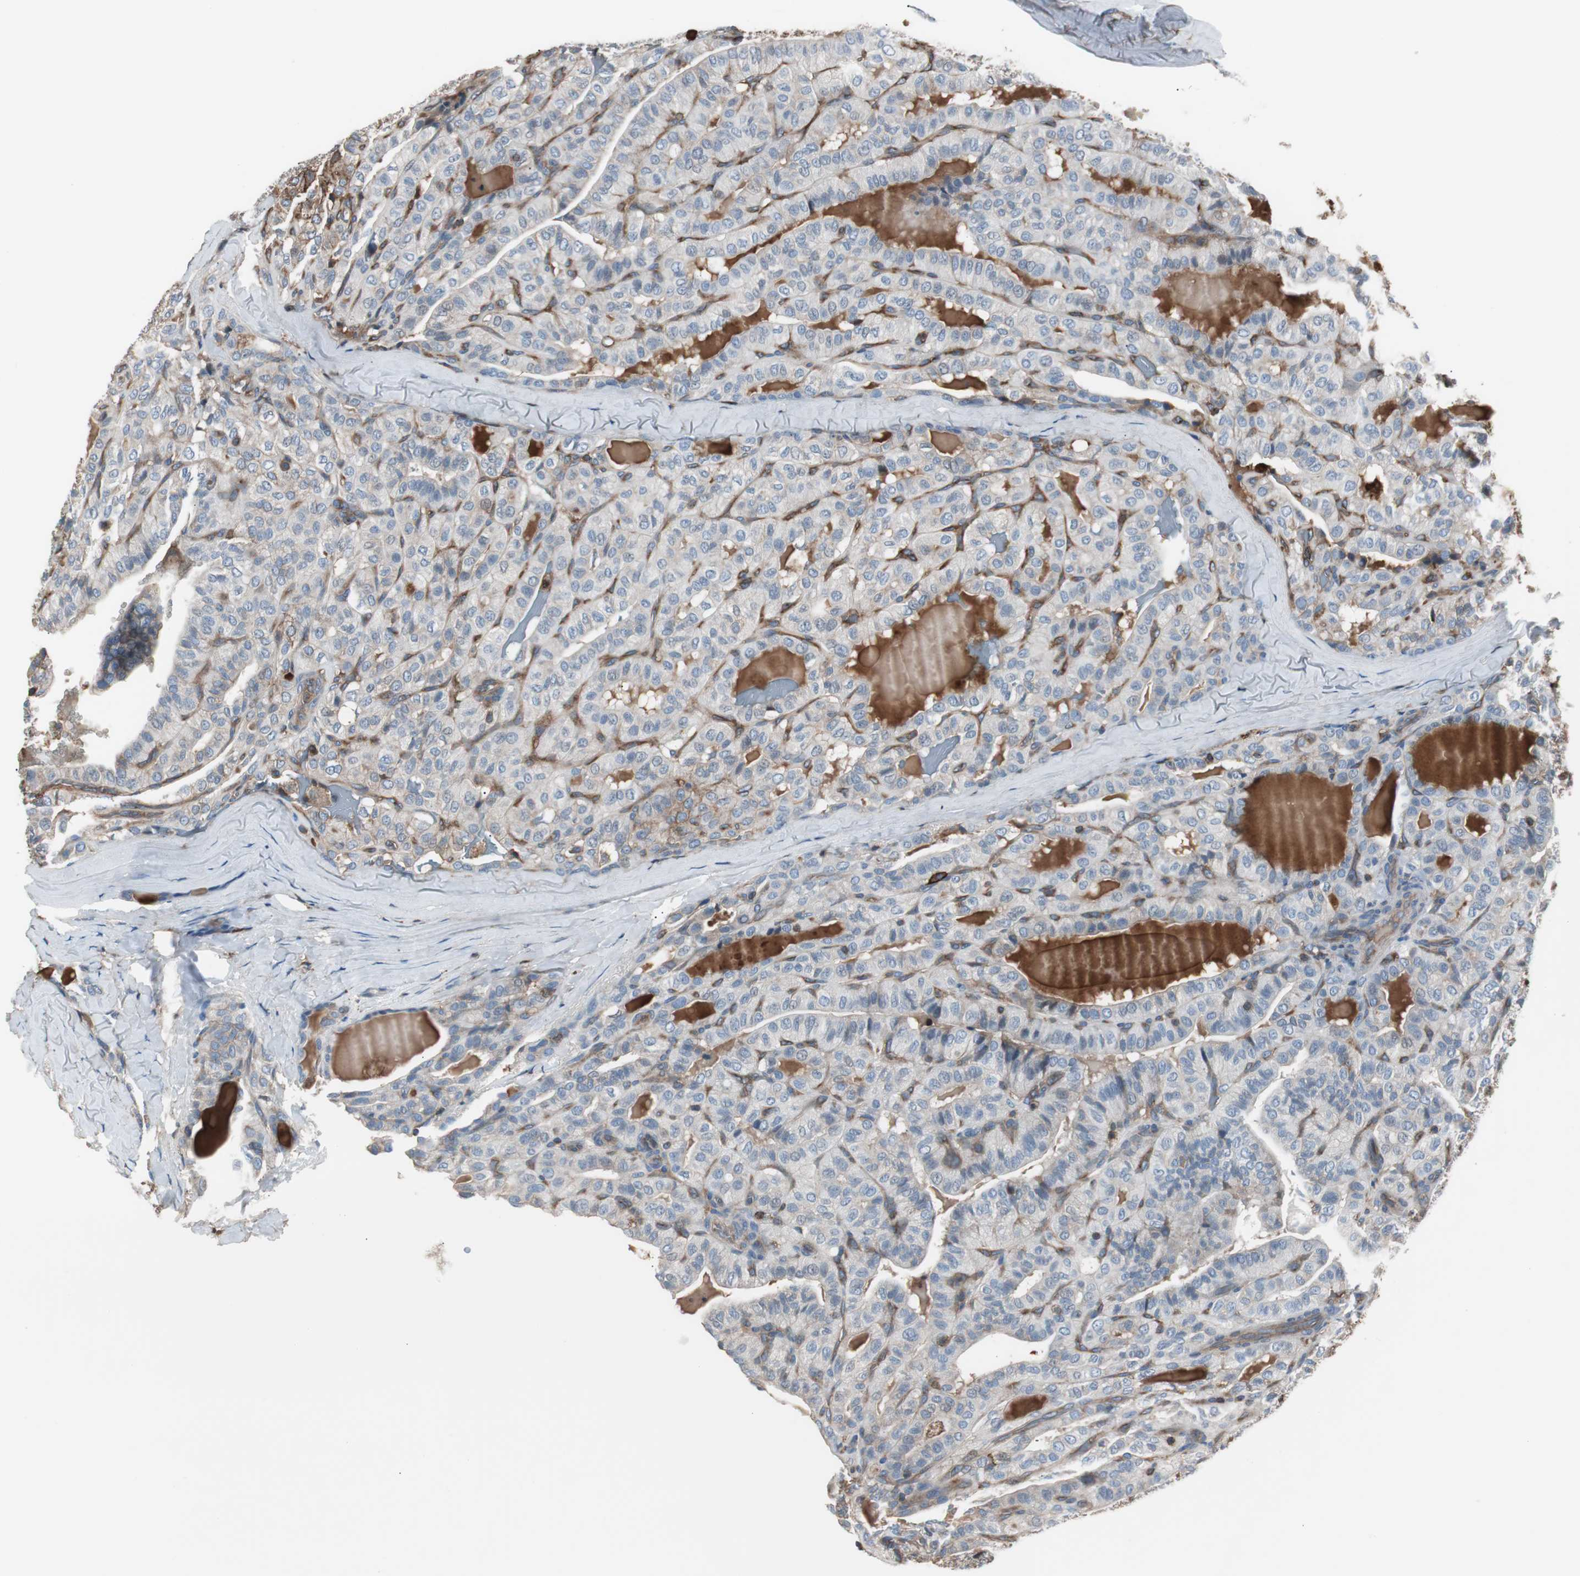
{"staining": {"intensity": "negative", "quantity": "none", "location": "none"}, "tissue": "thyroid cancer", "cell_type": "Tumor cells", "image_type": "cancer", "snomed": [{"axis": "morphology", "description": "Papillary adenocarcinoma, NOS"}, {"axis": "topography", "description": "Thyroid gland"}], "caption": "Immunohistochemistry image of neoplastic tissue: thyroid cancer stained with DAB (3,3'-diaminobenzidine) shows no significant protein staining in tumor cells.", "gene": "B2M", "patient": {"sex": "male", "age": 77}}